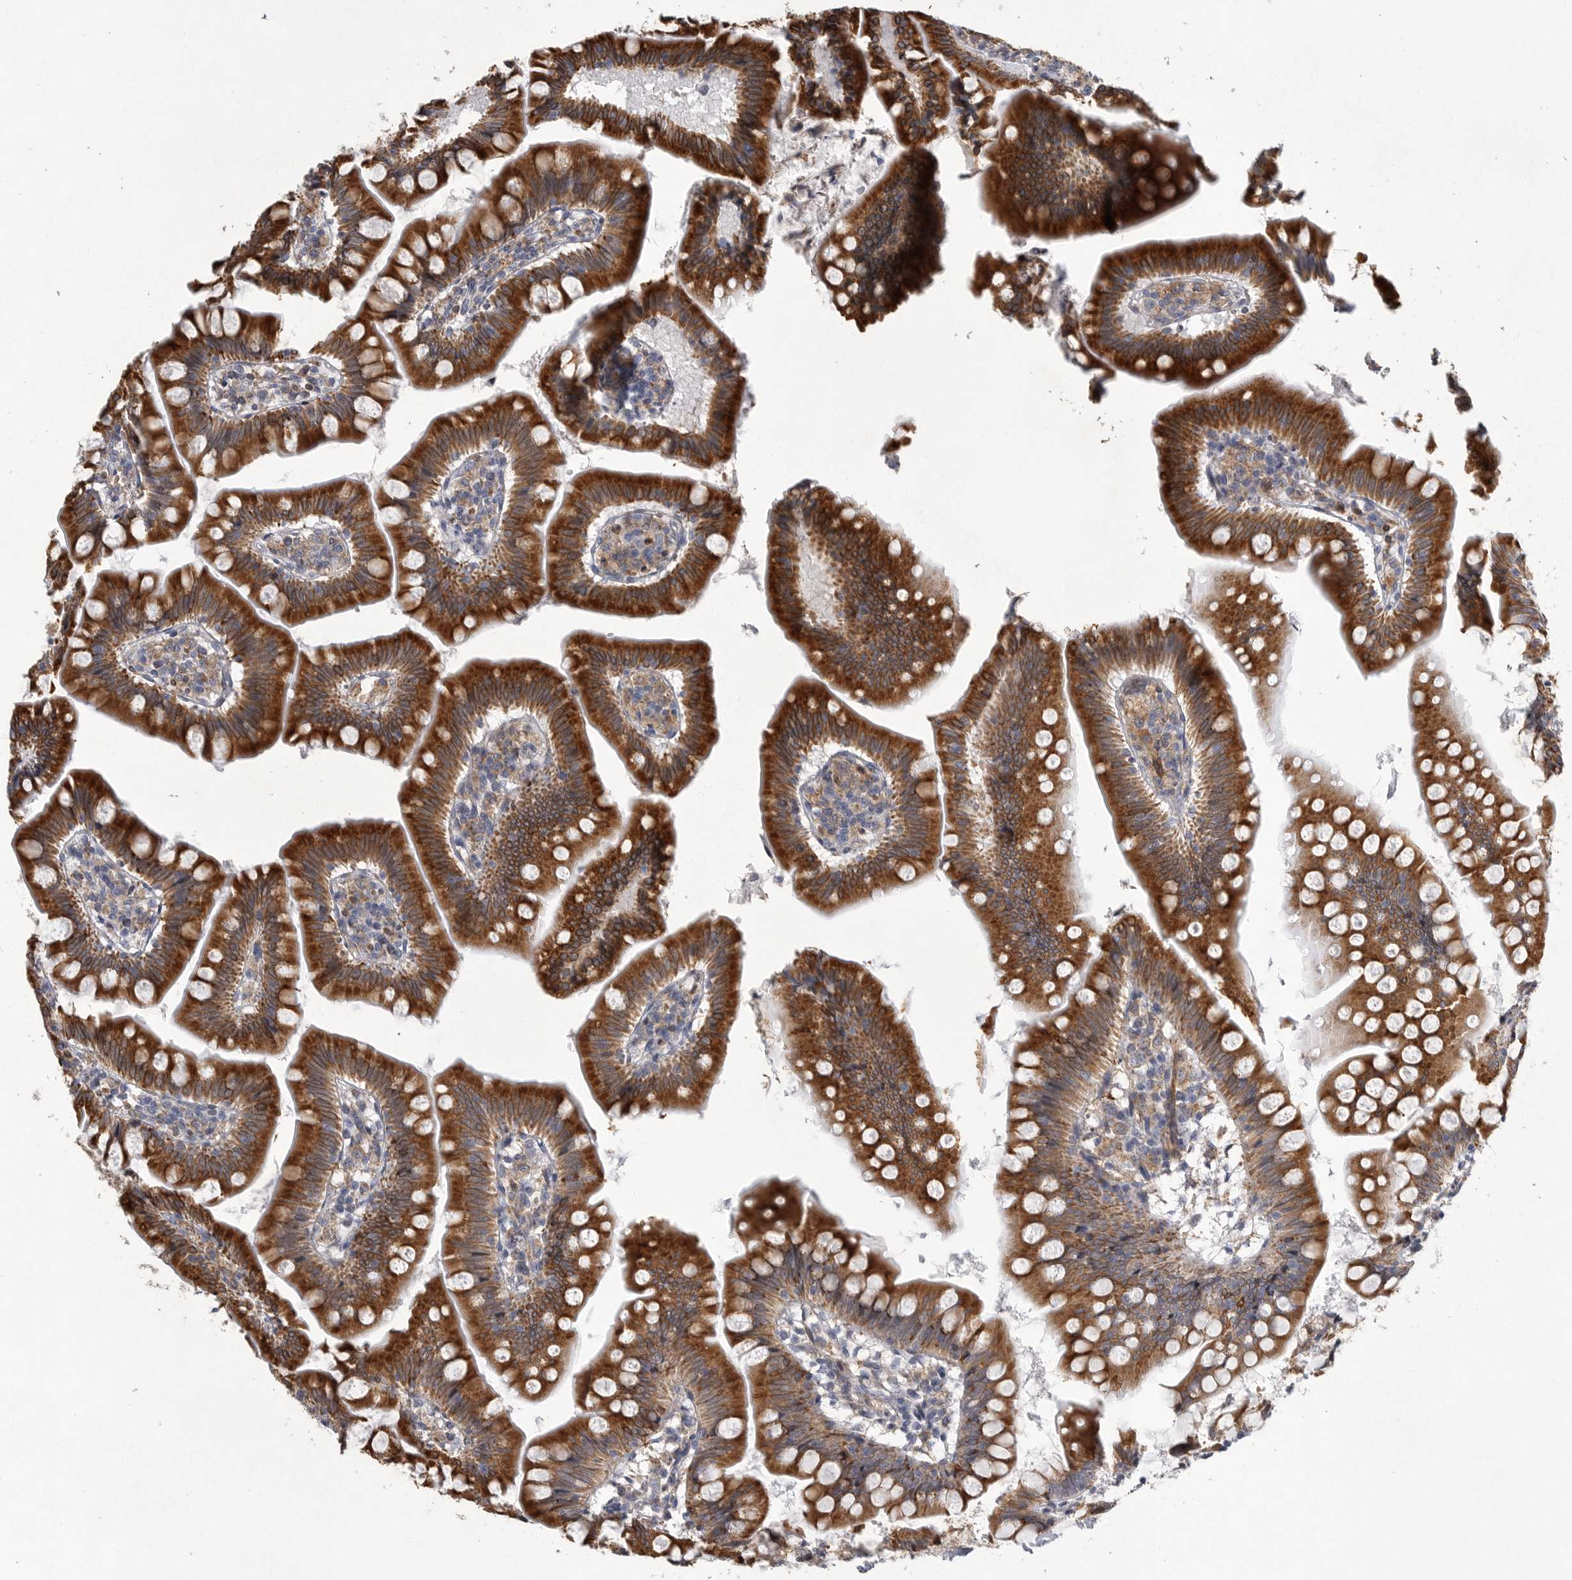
{"staining": {"intensity": "strong", "quantity": ">75%", "location": "cytoplasmic/membranous"}, "tissue": "small intestine", "cell_type": "Glandular cells", "image_type": "normal", "snomed": [{"axis": "morphology", "description": "Normal tissue, NOS"}, {"axis": "topography", "description": "Small intestine"}], "caption": "IHC image of unremarkable human small intestine stained for a protein (brown), which reveals high levels of strong cytoplasmic/membranous expression in approximately >75% of glandular cells.", "gene": "MINPP1", "patient": {"sex": "male", "age": 7}}